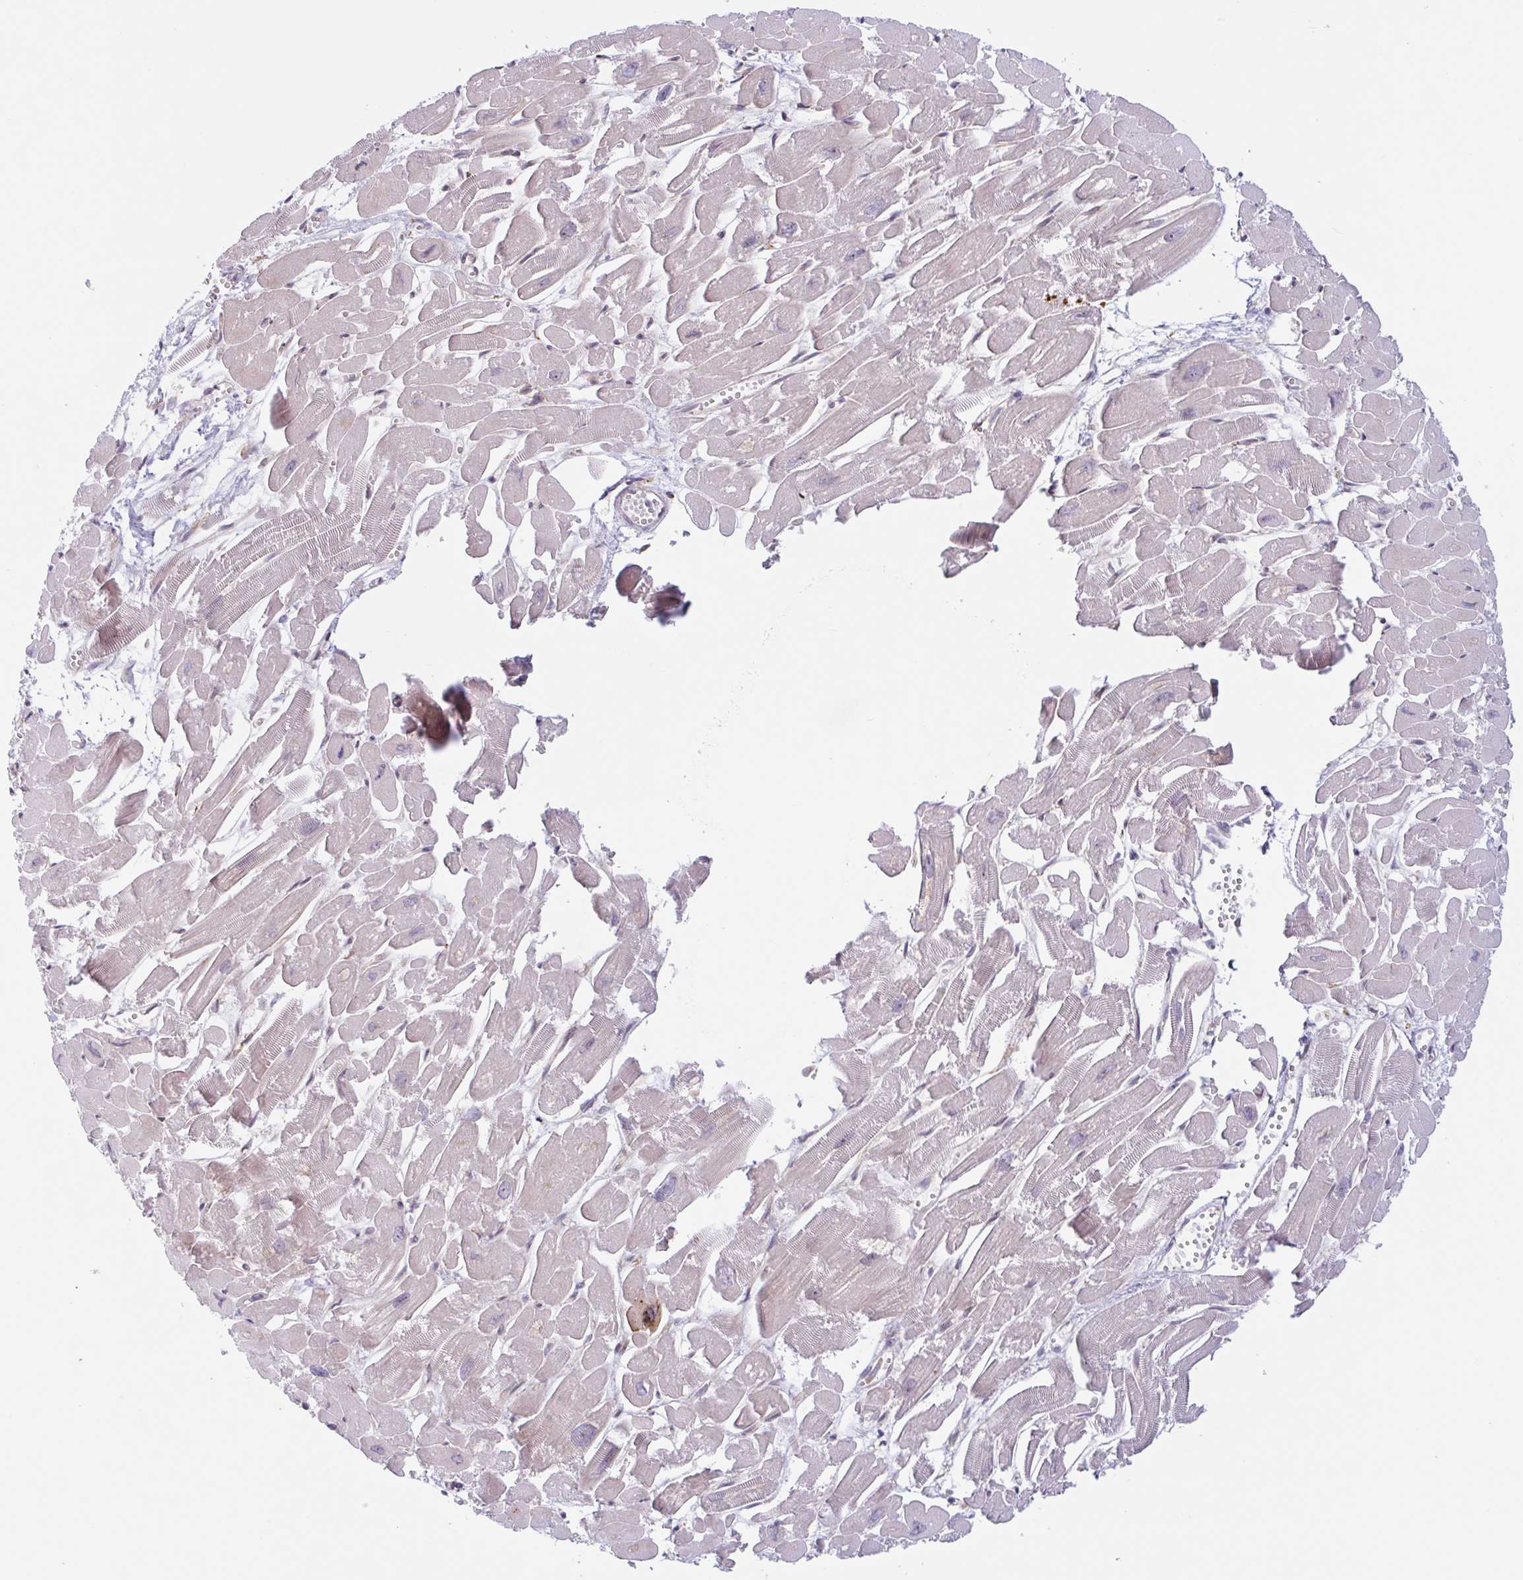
{"staining": {"intensity": "weak", "quantity": "25%-75%", "location": "cytoplasmic/membranous,nuclear"}, "tissue": "heart muscle", "cell_type": "Cardiomyocytes", "image_type": "normal", "snomed": [{"axis": "morphology", "description": "Normal tissue, NOS"}, {"axis": "topography", "description": "Heart"}], "caption": "Cardiomyocytes exhibit weak cytoplasmic/membranous,nuclear positivity in about 25%-75% of cells in unremarkable heart muscle.", "gene": "RIT1", "patient": {"sex": "male", "age": 54}}